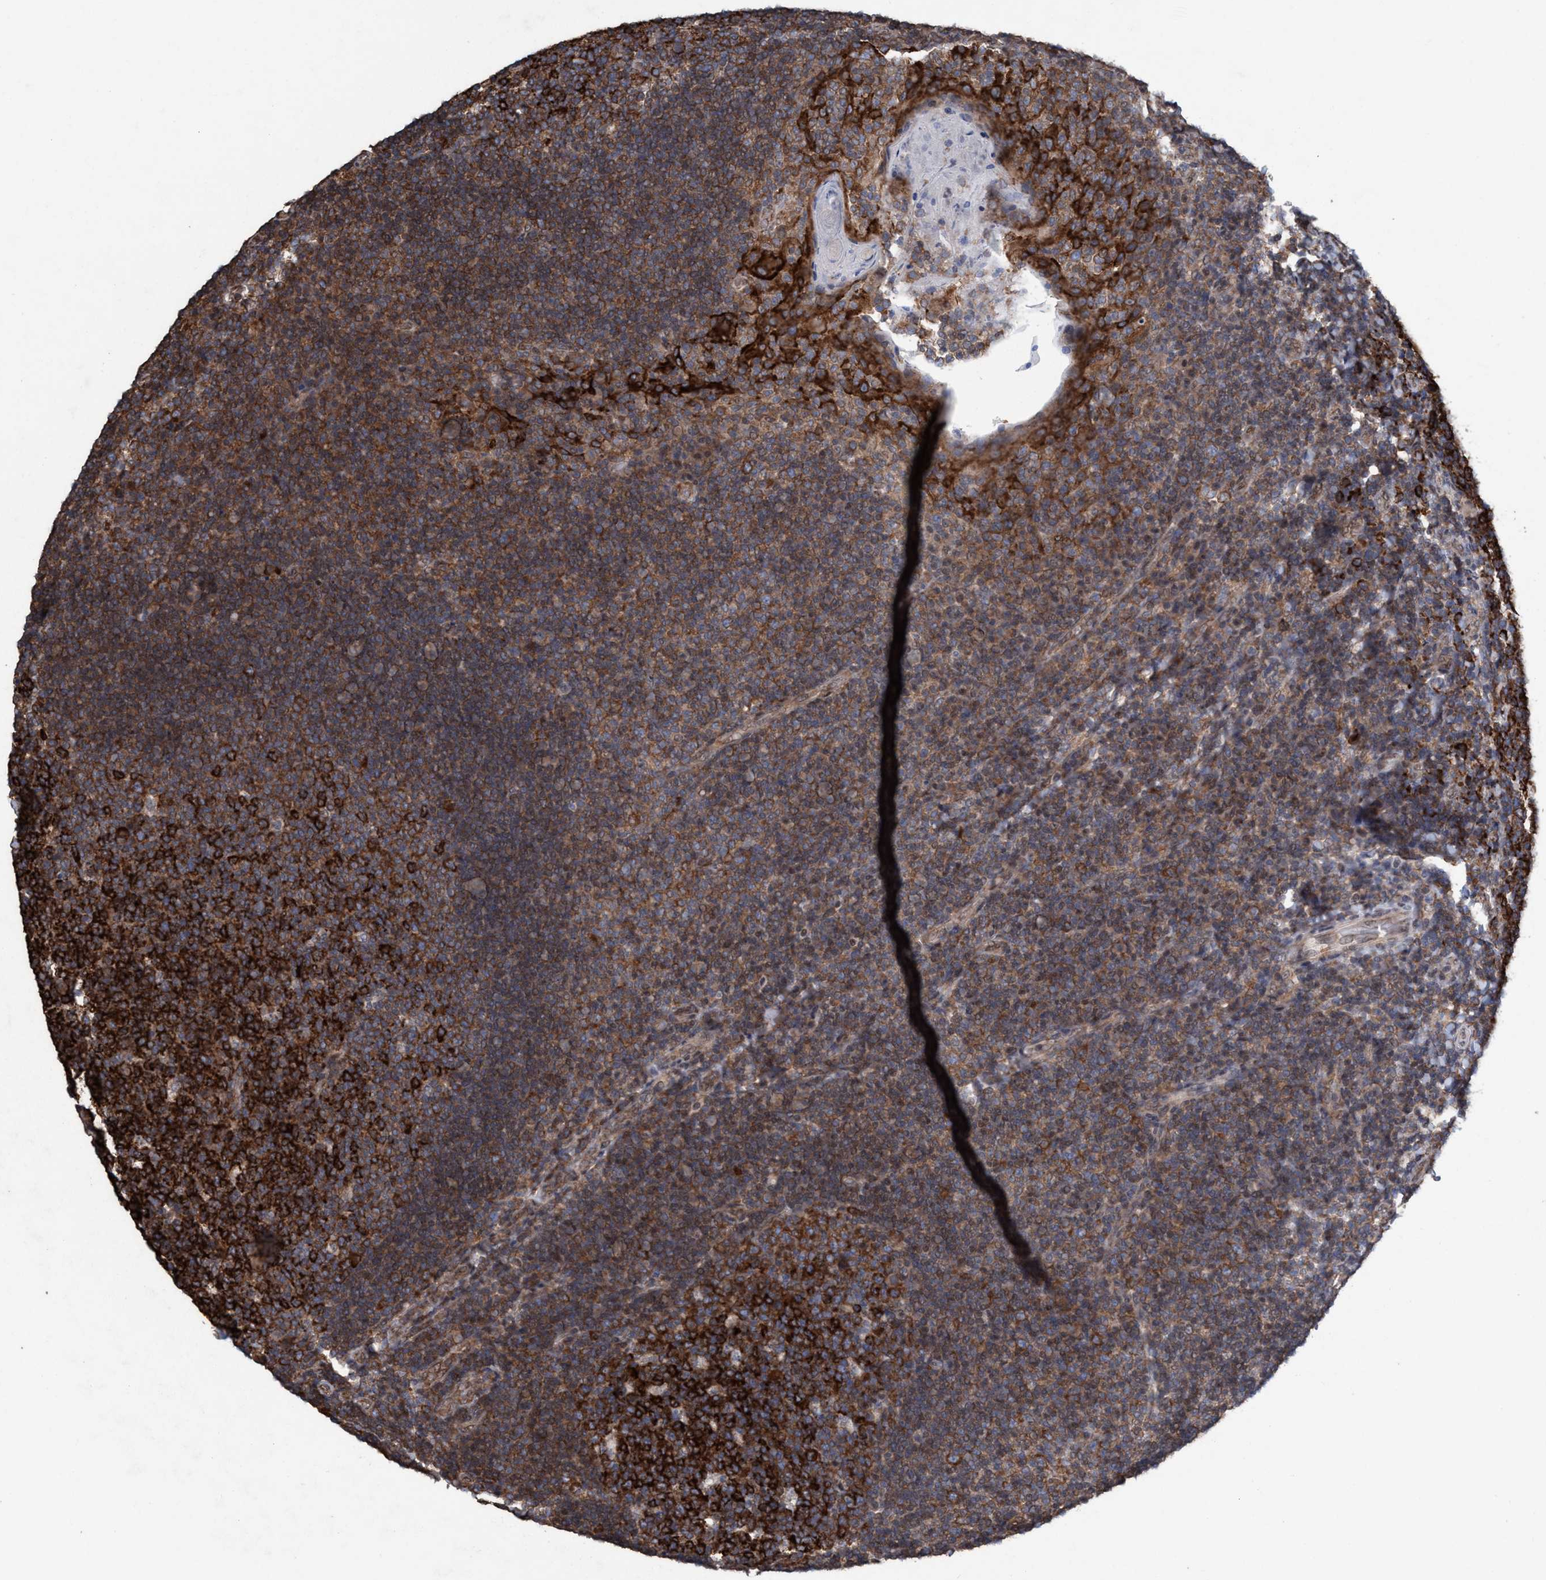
{"staining": {"intensity": "strong", "quantity": ">75%", "location": "cytoplasmic/membranous"}, "tissue": "tonsil", "cell_type": "Germinal center cells", "image_type": "normal", "snomed": [{"axis": "morphology", "description": "Normal tissue, NOS"}, {"axis": "topography", "description": "Tonsil"}], "caption": "Immunohistochemistry photomicrograph of benign human tonsil stained for a protein (brown), which shows high levels of strong cytoplasmic/membranous staining in about >75% of germinal center cells.", "gene": "METAP2", "patient": {"sex": "male", "age": 17}}